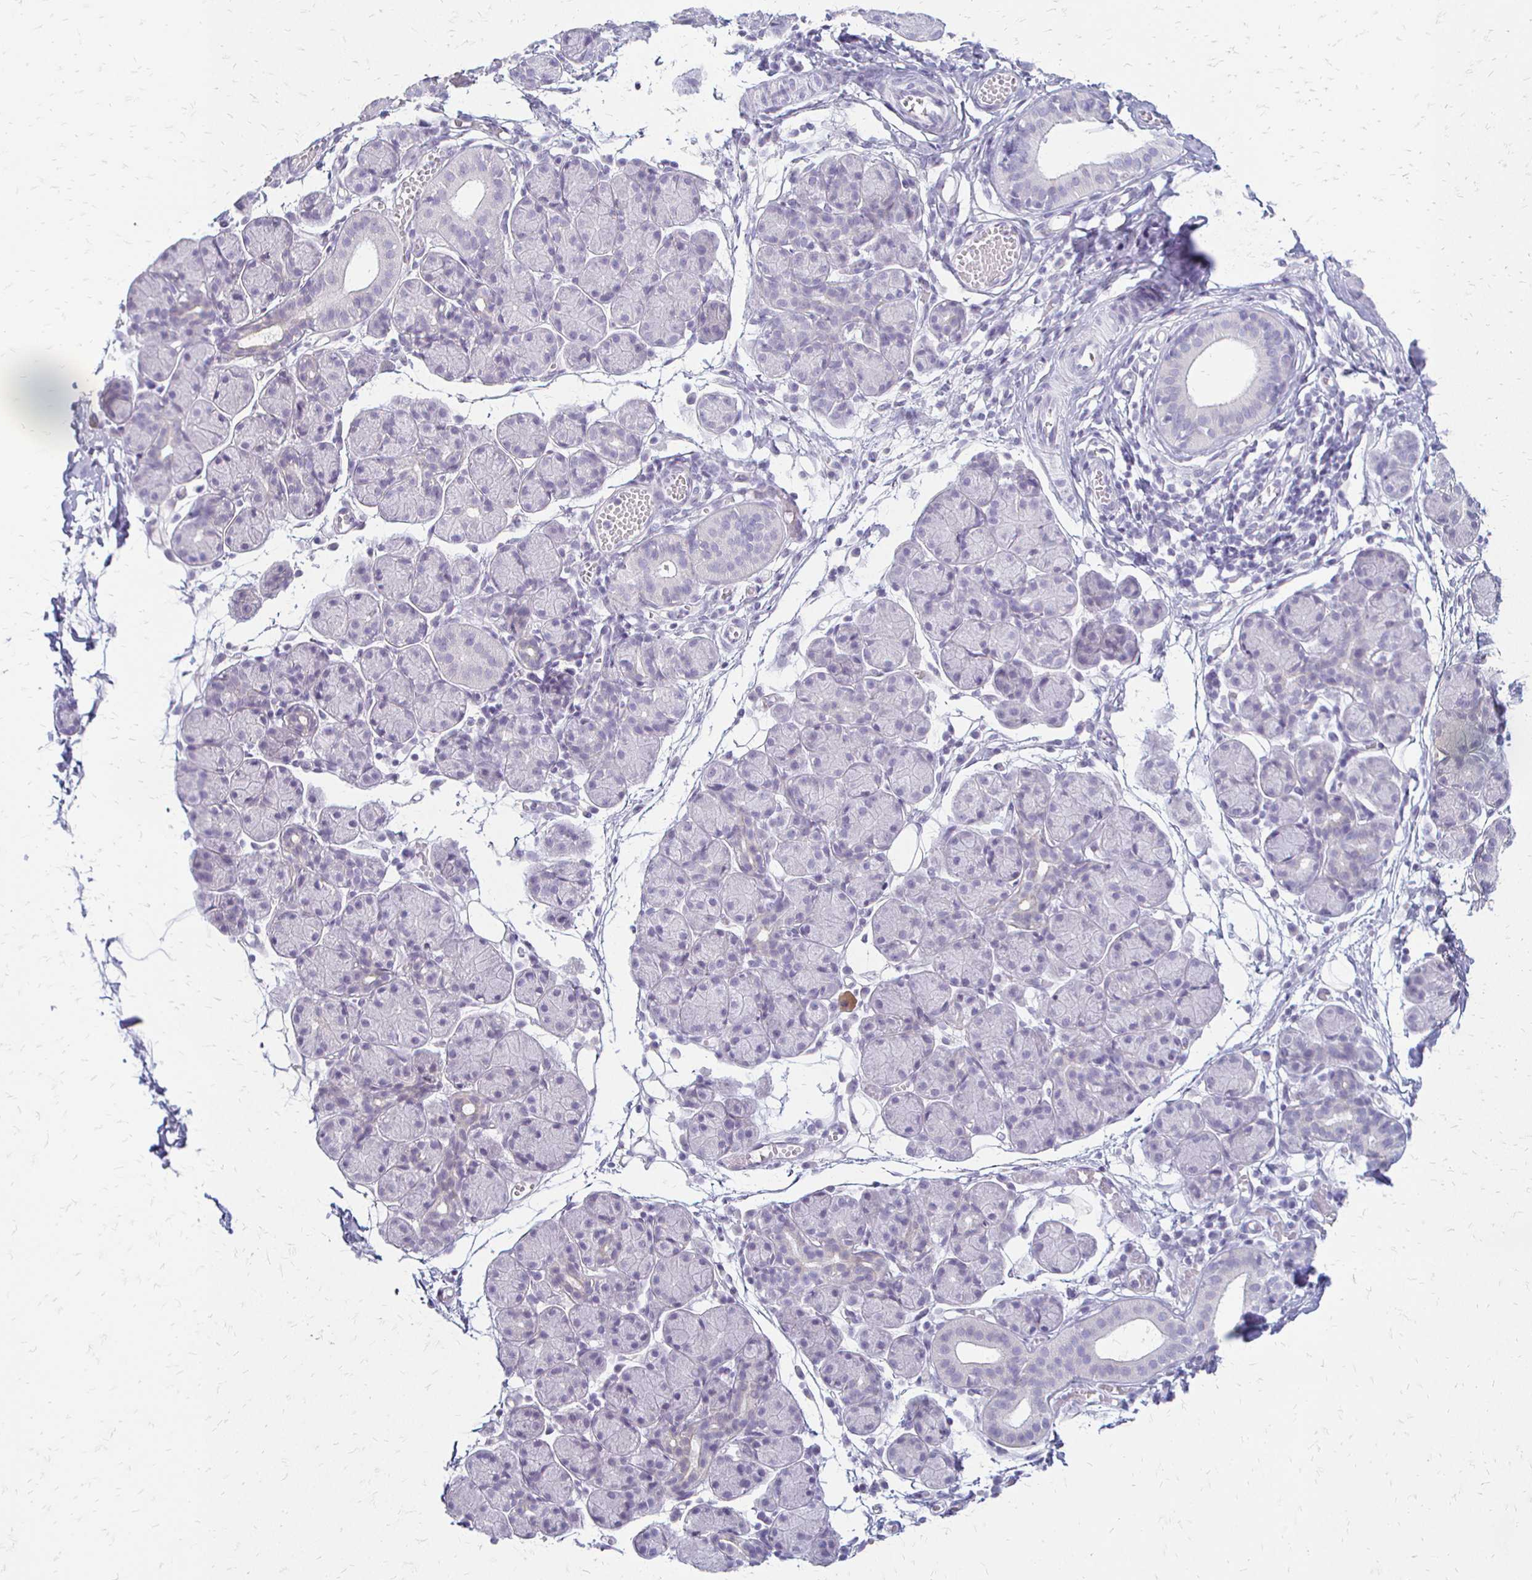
{"staining": {"intensity": "negative", "quantity": "none", "location": "none"}, "tissue": "salivary gland", "cell_type": "Glandular cells", "image_type": "normal", "snomed": [{"axis": "morphology", "description": "Normal tissue, NOS"}, {"axis": "morphology", "description": "Inflammation, NOS"}, {"axis": "topography", "description": "Lymph node"}, {"axis": "topography", "description": "Salivary gland"}], "caption": "A histopathology image of human salivary gland is negative for staining in glandular cells.", "gene": "ACP5", "patient": {"sex": "male", "age": 3}}